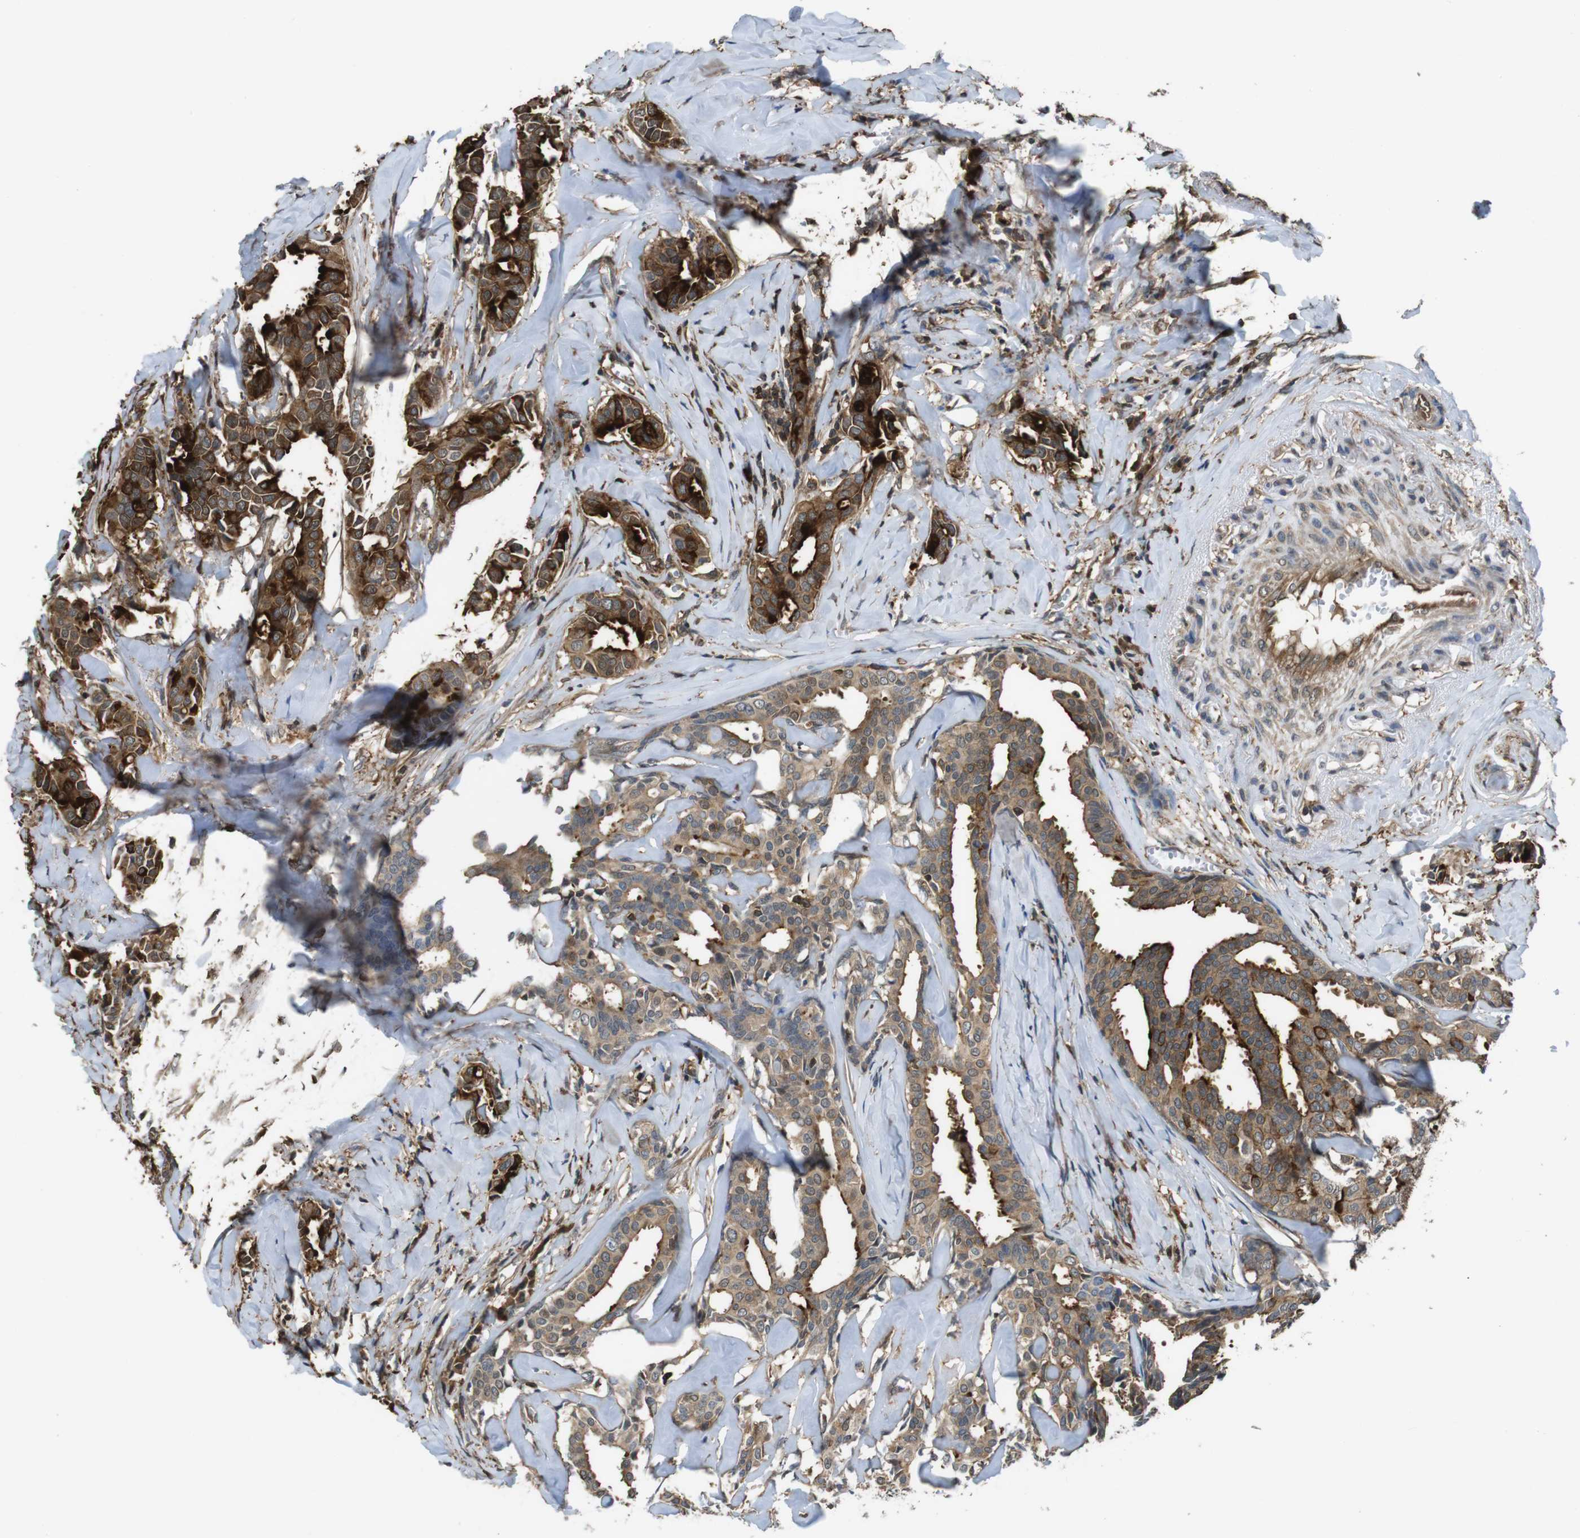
{"staining": {"intensity": "moderate", "quantity": ">75%", "location": "cytoplasmic/membranous"}, "tissue": "head and neck cancer", "cell_type": "Tumor cells", "image_type": "cancer", "snomed": [{"axis": "morphology", "description": "Adenocarcinoma, NOS"}, {"axis": "topography", "description": "Salivary gland"}, {"axis": "topography", "description": "Head-Neck"}], "caption": "This histopathology image reveals IHC staining of human adenocarcinoma (head and neck), with medium moderate cytoplasmic/membranous expression in about >75% of tumor cells.", "gene": "ARHGDIA", "patient": {"sex": "female", "age": 59}}